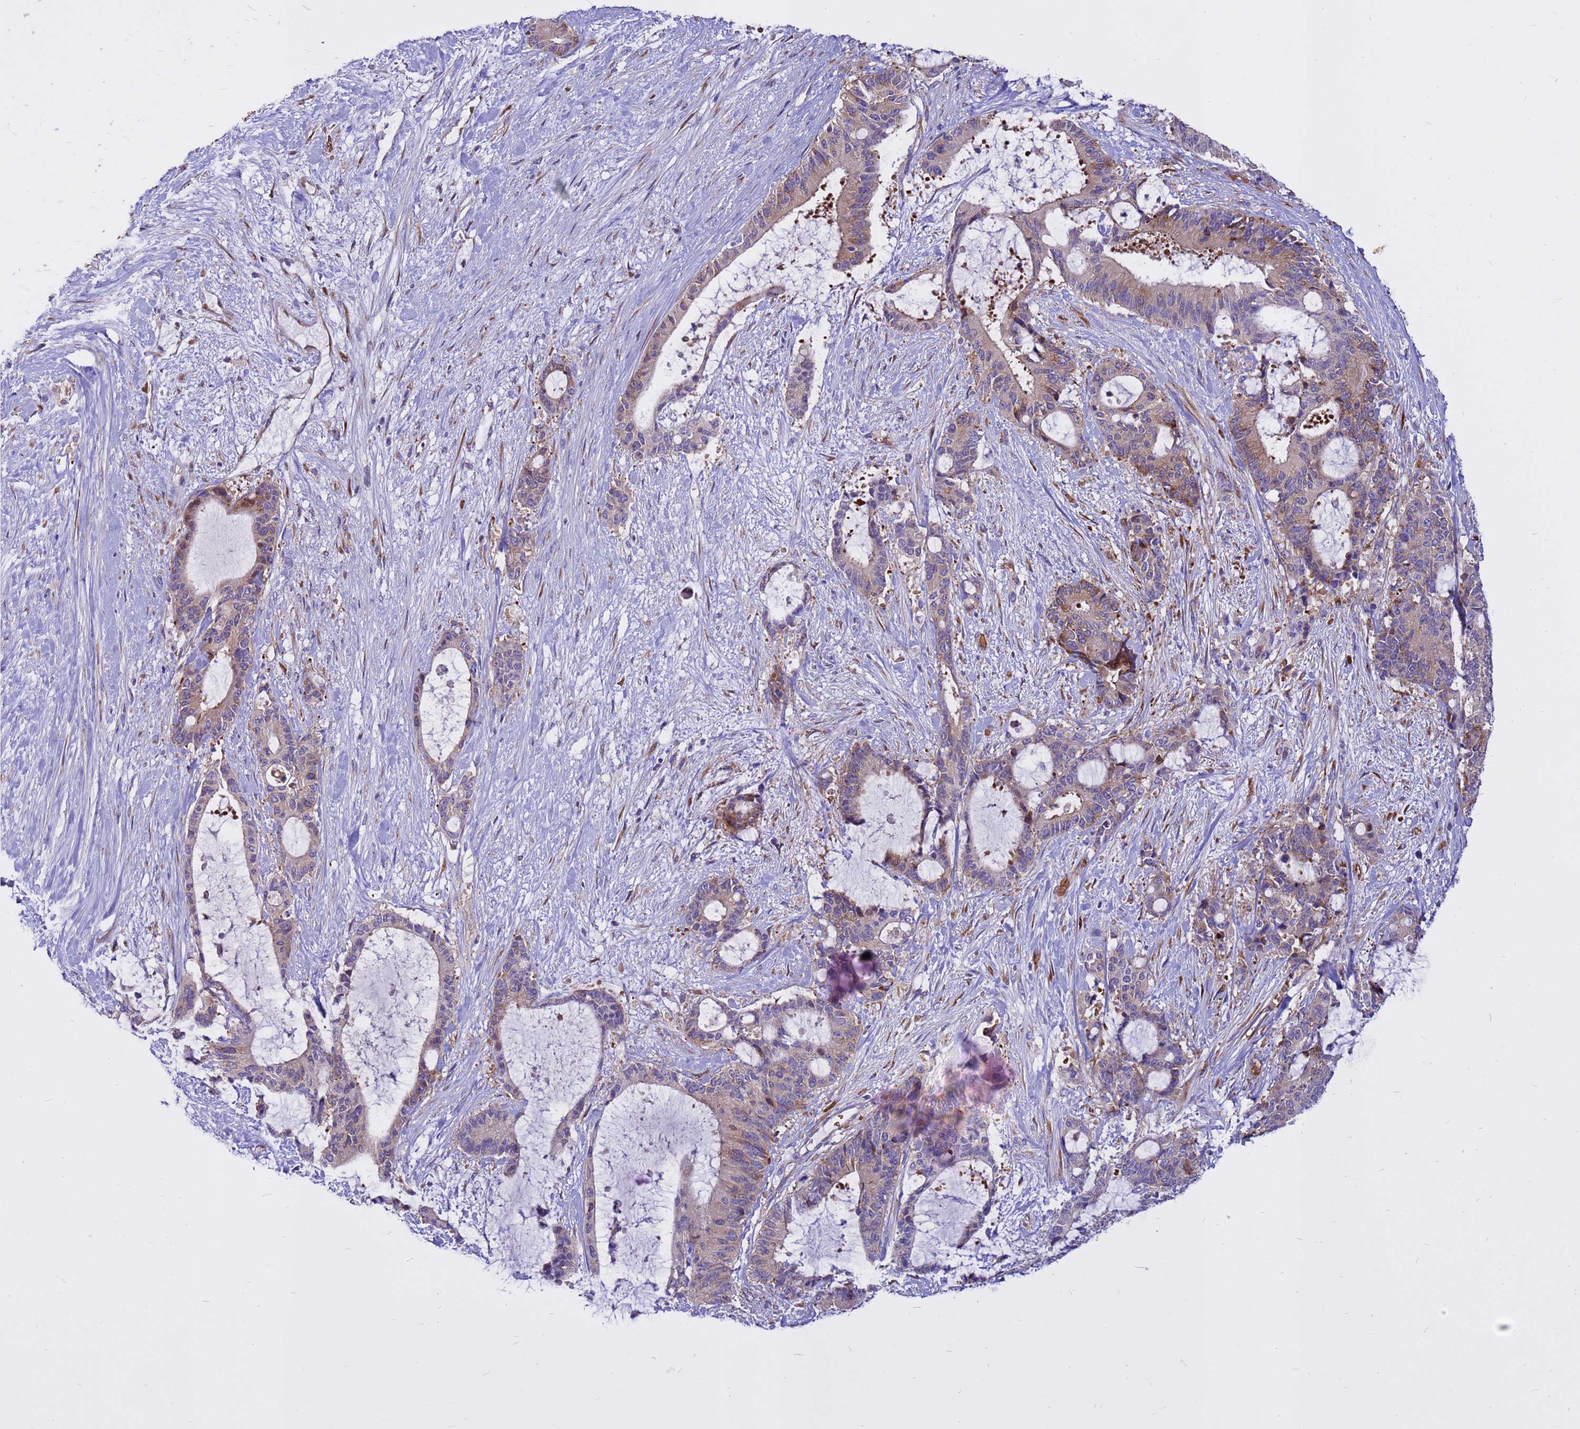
{"staining": {"intensity": "moderate", "quantity": "<25%", "location": "cytoplasmic/membranous"}, "tissue": "liver cancer", "cell_type": "Tumor cells", "image_type": "cancer", "snomed": [{"axis": "morphology", "description": "Normal tissue, NOS"}, {"axis": "morphology", "description": "Cholangiocarcinoma"}, {"axis": "topography", "description": "Liver"}, {"axis": "topography", "description": "Peripheral nerve tissue"}], "caption": "A photomicrograph of human liver cholangiocarcinoma stained for a protein displays moderate cytoplasmic/membranous brown staining in tumor cells.", "gene": "ZNF669", "patient": {"sex": "female", "age": 73}}